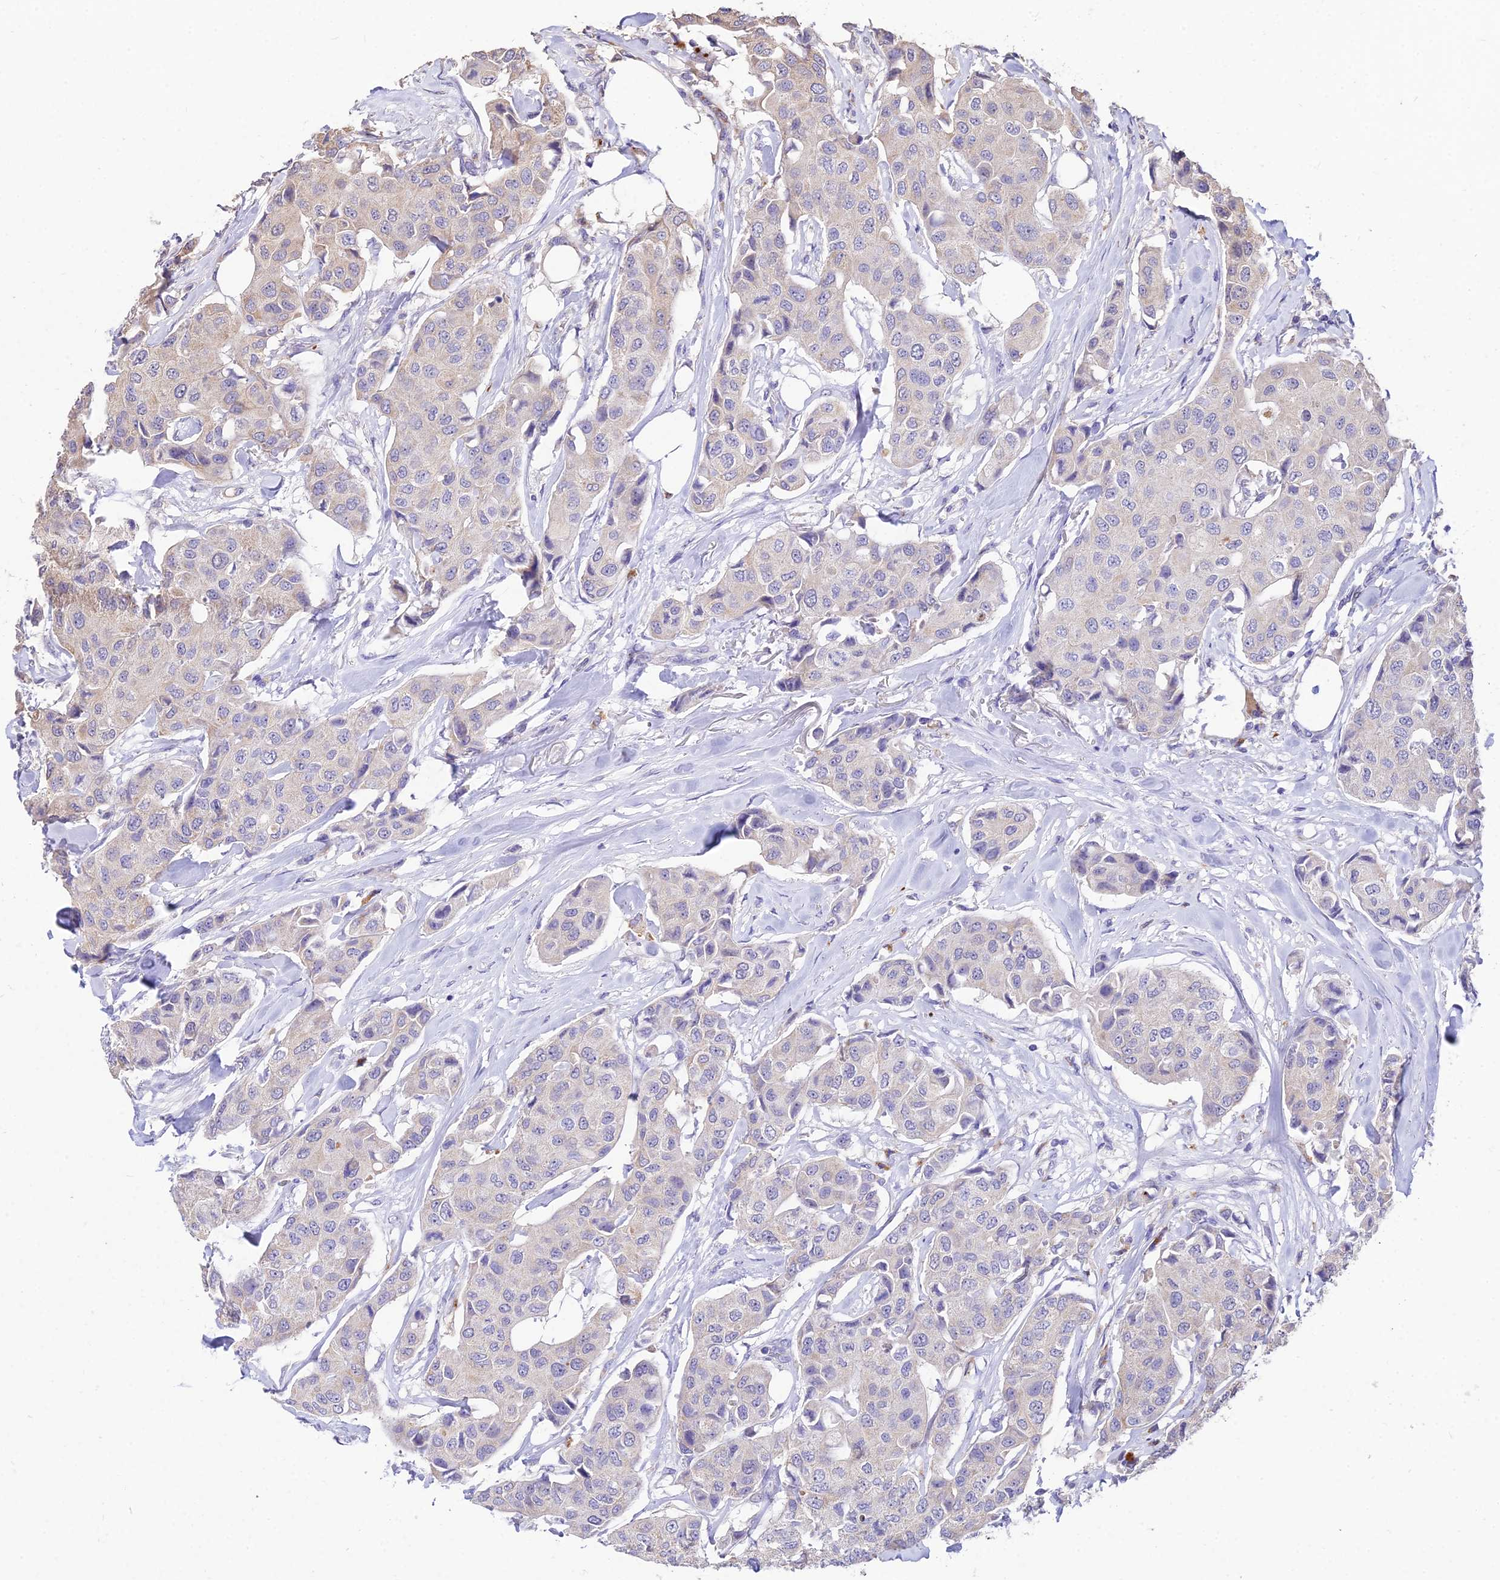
{"staining": {"intensity": "negative", "quantity": "none", "location": "none"}, "tissue": "breast cancer", "cell_type": "Tumor cells", "image_type": "cancer", "snomed": [{"axis": "morphology", "description": "Duct carcinoma"}, {"axis": "topography", "description": "Breast"}], "caption": "Micrograph shows no significant protein staining in tumor cells of breast intraductal carcinoma.", "gene": "SDHD", "patient": {"sex": "female", "age": 80}}